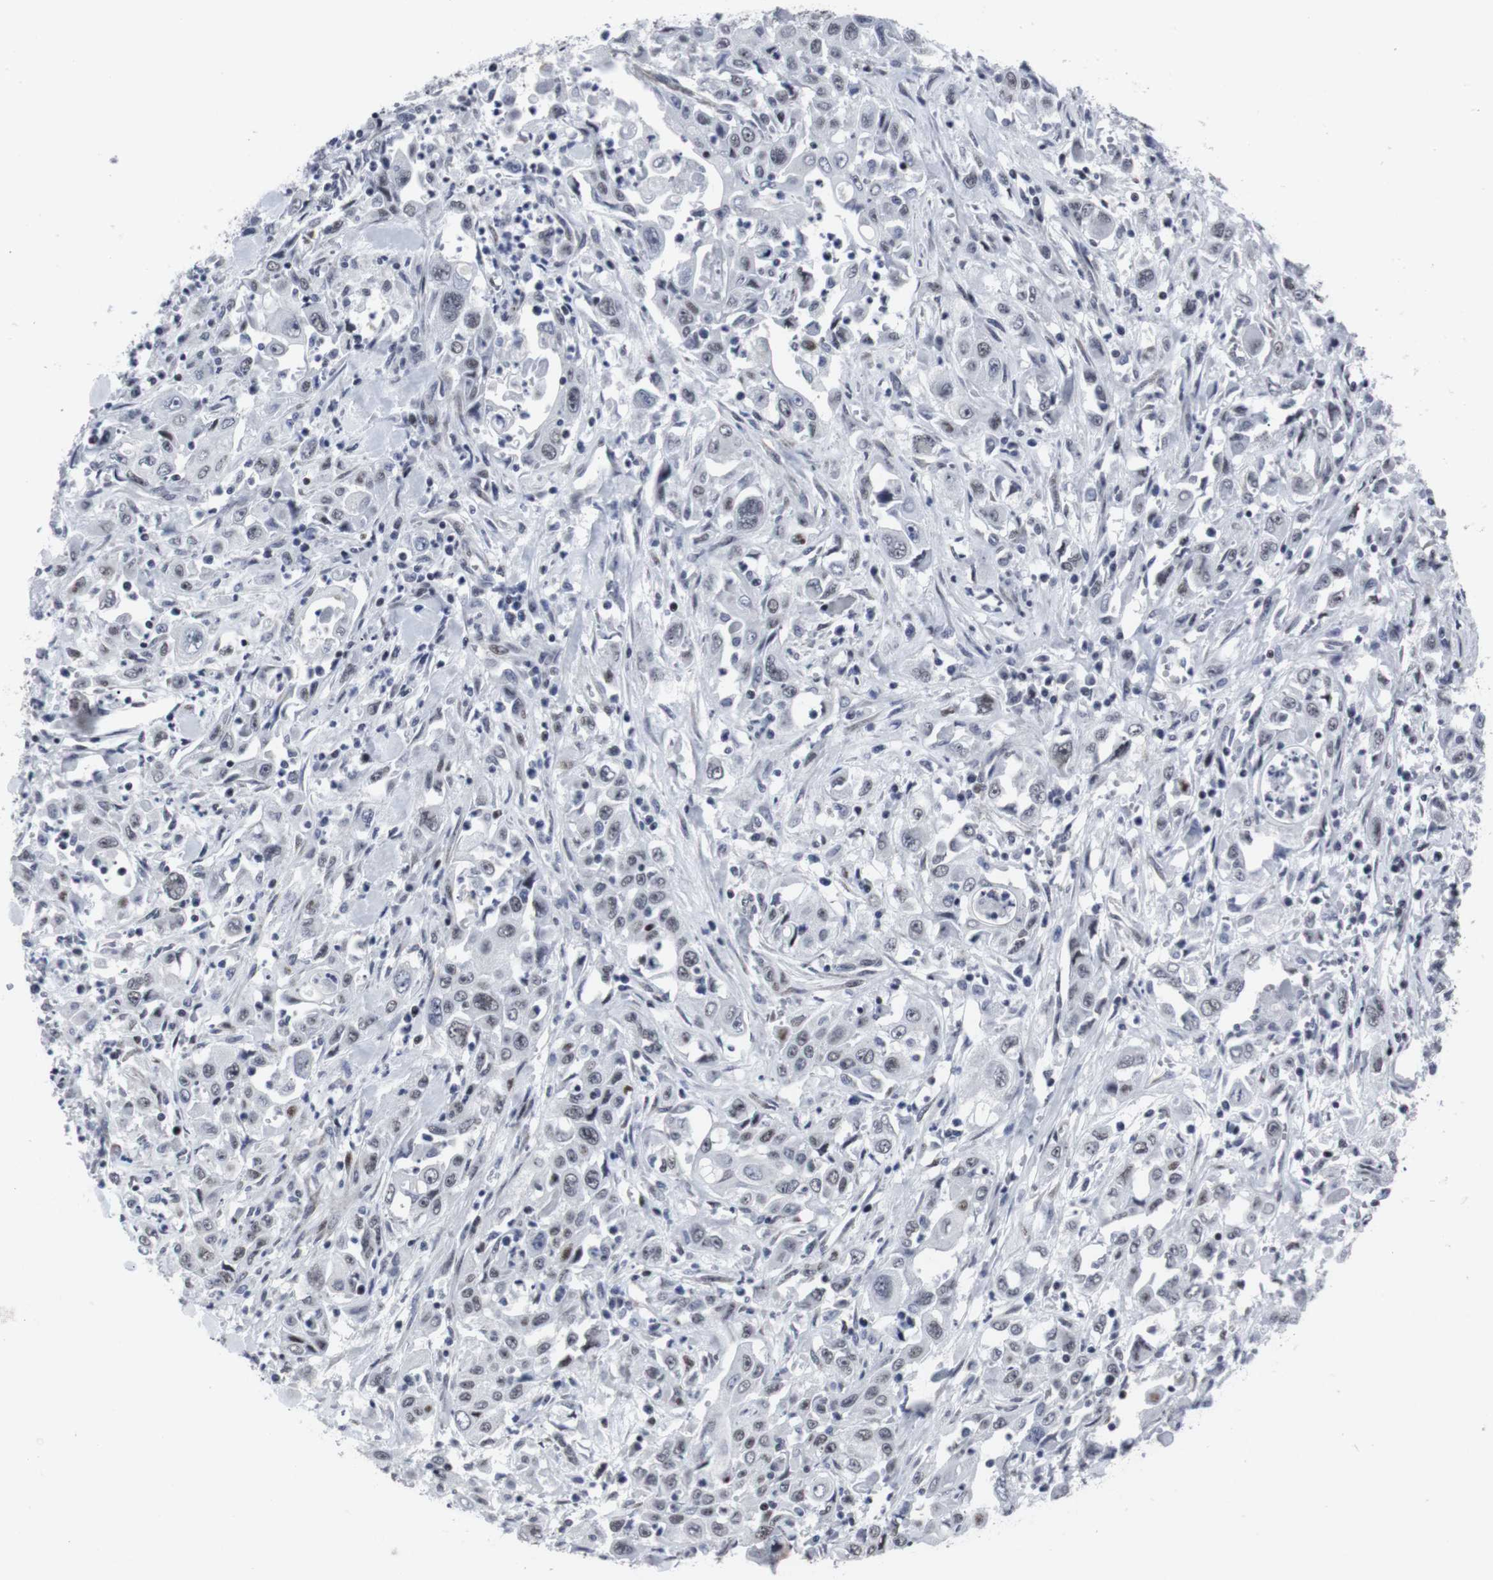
{"staining": {"intensity": "weak", "quantity": "<25%", "location": "nuclear"}, "tissue": "pancreatic cancer", "cell_type": "Tumor cells", "image_type": "cancer", "snomed": [{"axis": "morphology", "description": "Adenocarcinoma, NOS"}, {"axis": "topography", "description": "Pancreas"}], "caption": "Protein analysis of pancreatic cancer reveals no significant positivity in tumor cells. Nuclei are stained in blue.", "gene": "MLH1", "patient": {"sex": "male", "age": 70}}